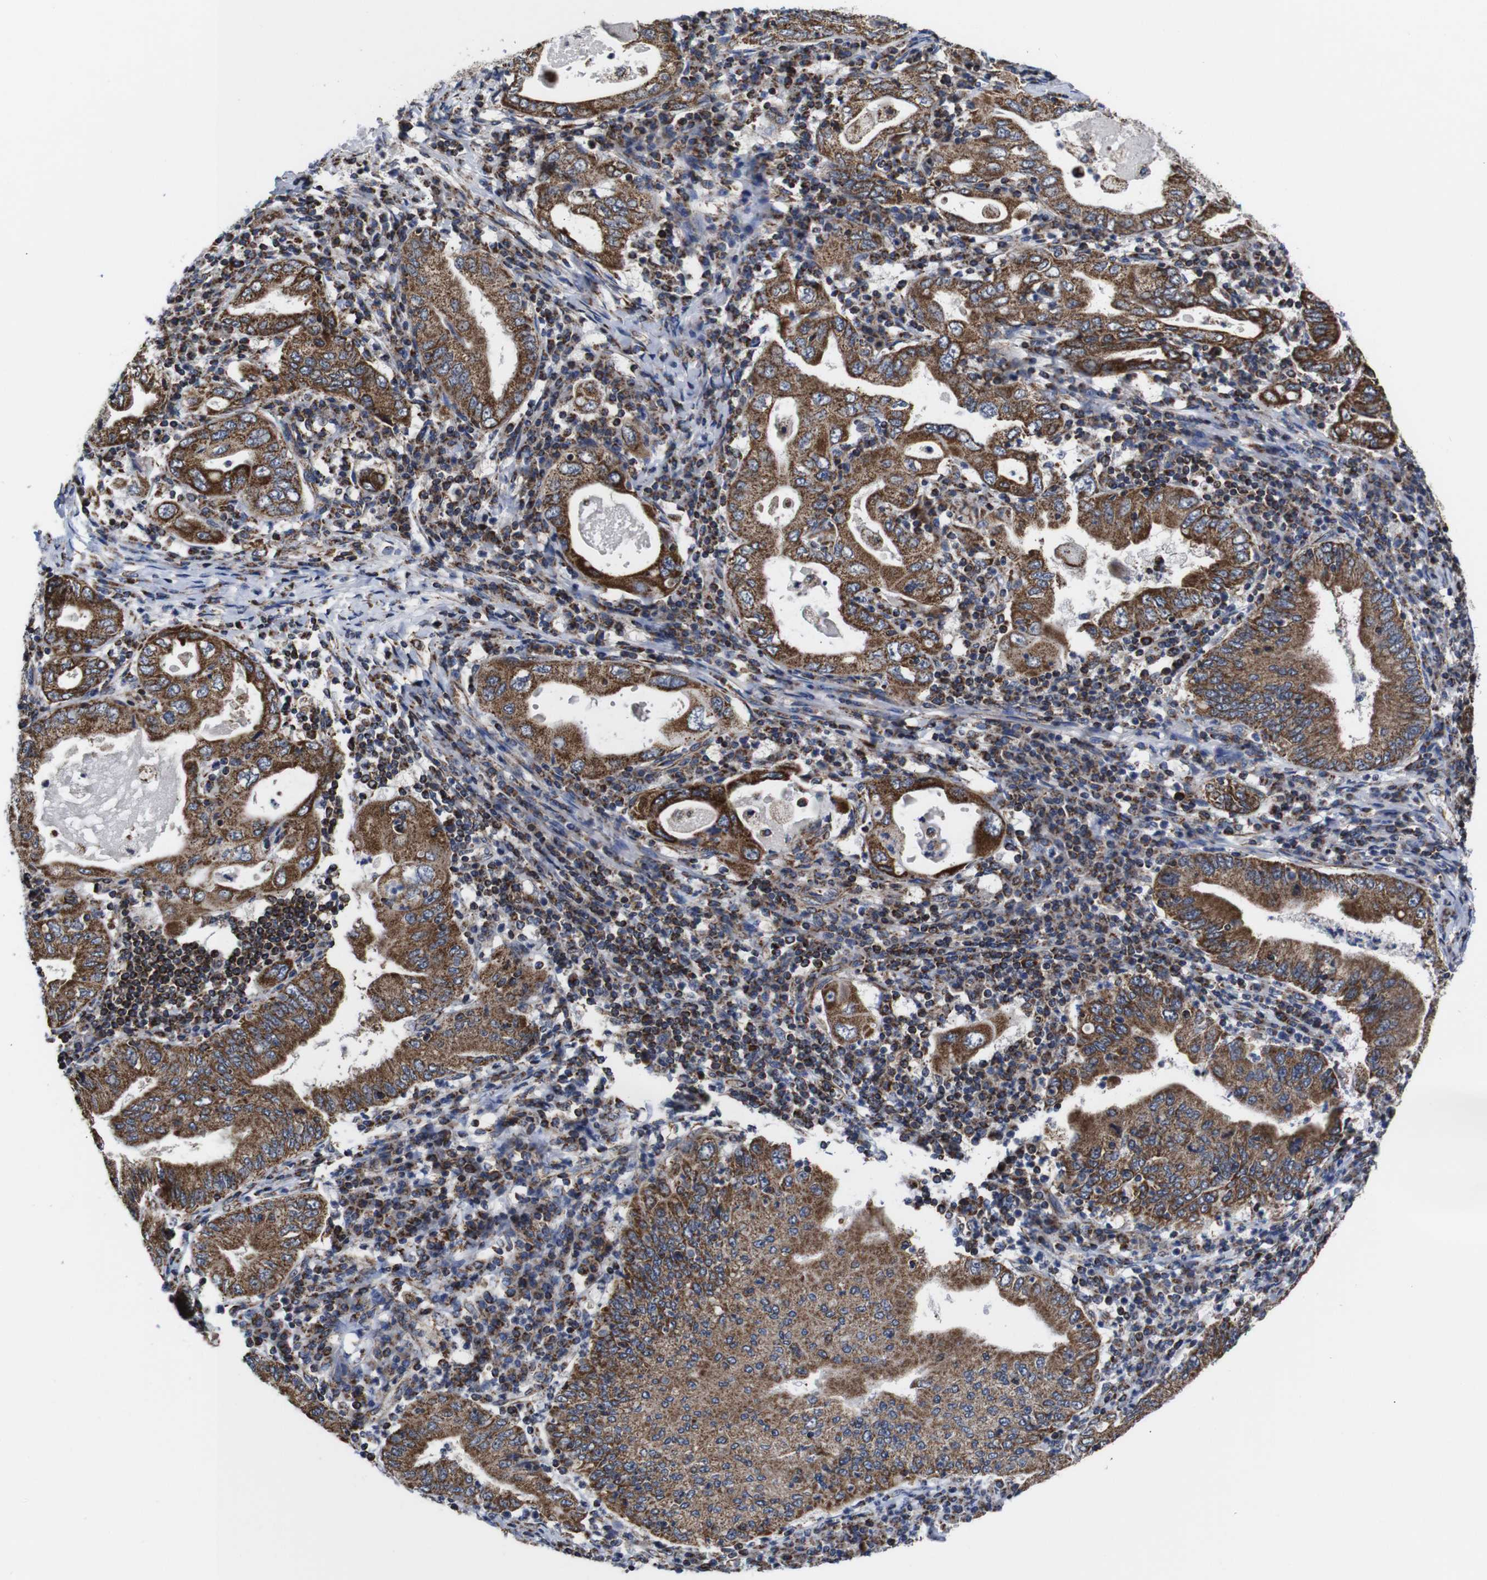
{"staining": {"intensity": "strong", "quantity": ">75%", "location": "cytoplasmic/membranous"}, "tissue": "stomach cancer", "cell_type": "Tumor cells", "image_type": "cancer", "snomed": [{"axis": "morphology", "description": "Normal tissue, NOS"}, {"axis": "morphology", "description": "Adenocarcinoma, NOS"}, {"axis": "topography", "description": "Esophagus"}, {"axis": "topography", "description": "Stomach, upper"}, {"axis": "topography", "description": "Peripheral nerve tissue"}], "caption": "Immunohistochemistry image of neoplastic tissue: stomach cancer stained using immunohistochemistry demonstrates high levels of strong protein expression localized specifically in the cytoplasmic/membranous of tumor cells, appearing as a cytoplasmic/membranous brown color.", "gene": "C17orf80", "patient": {"sex": "male", "age": 62}}